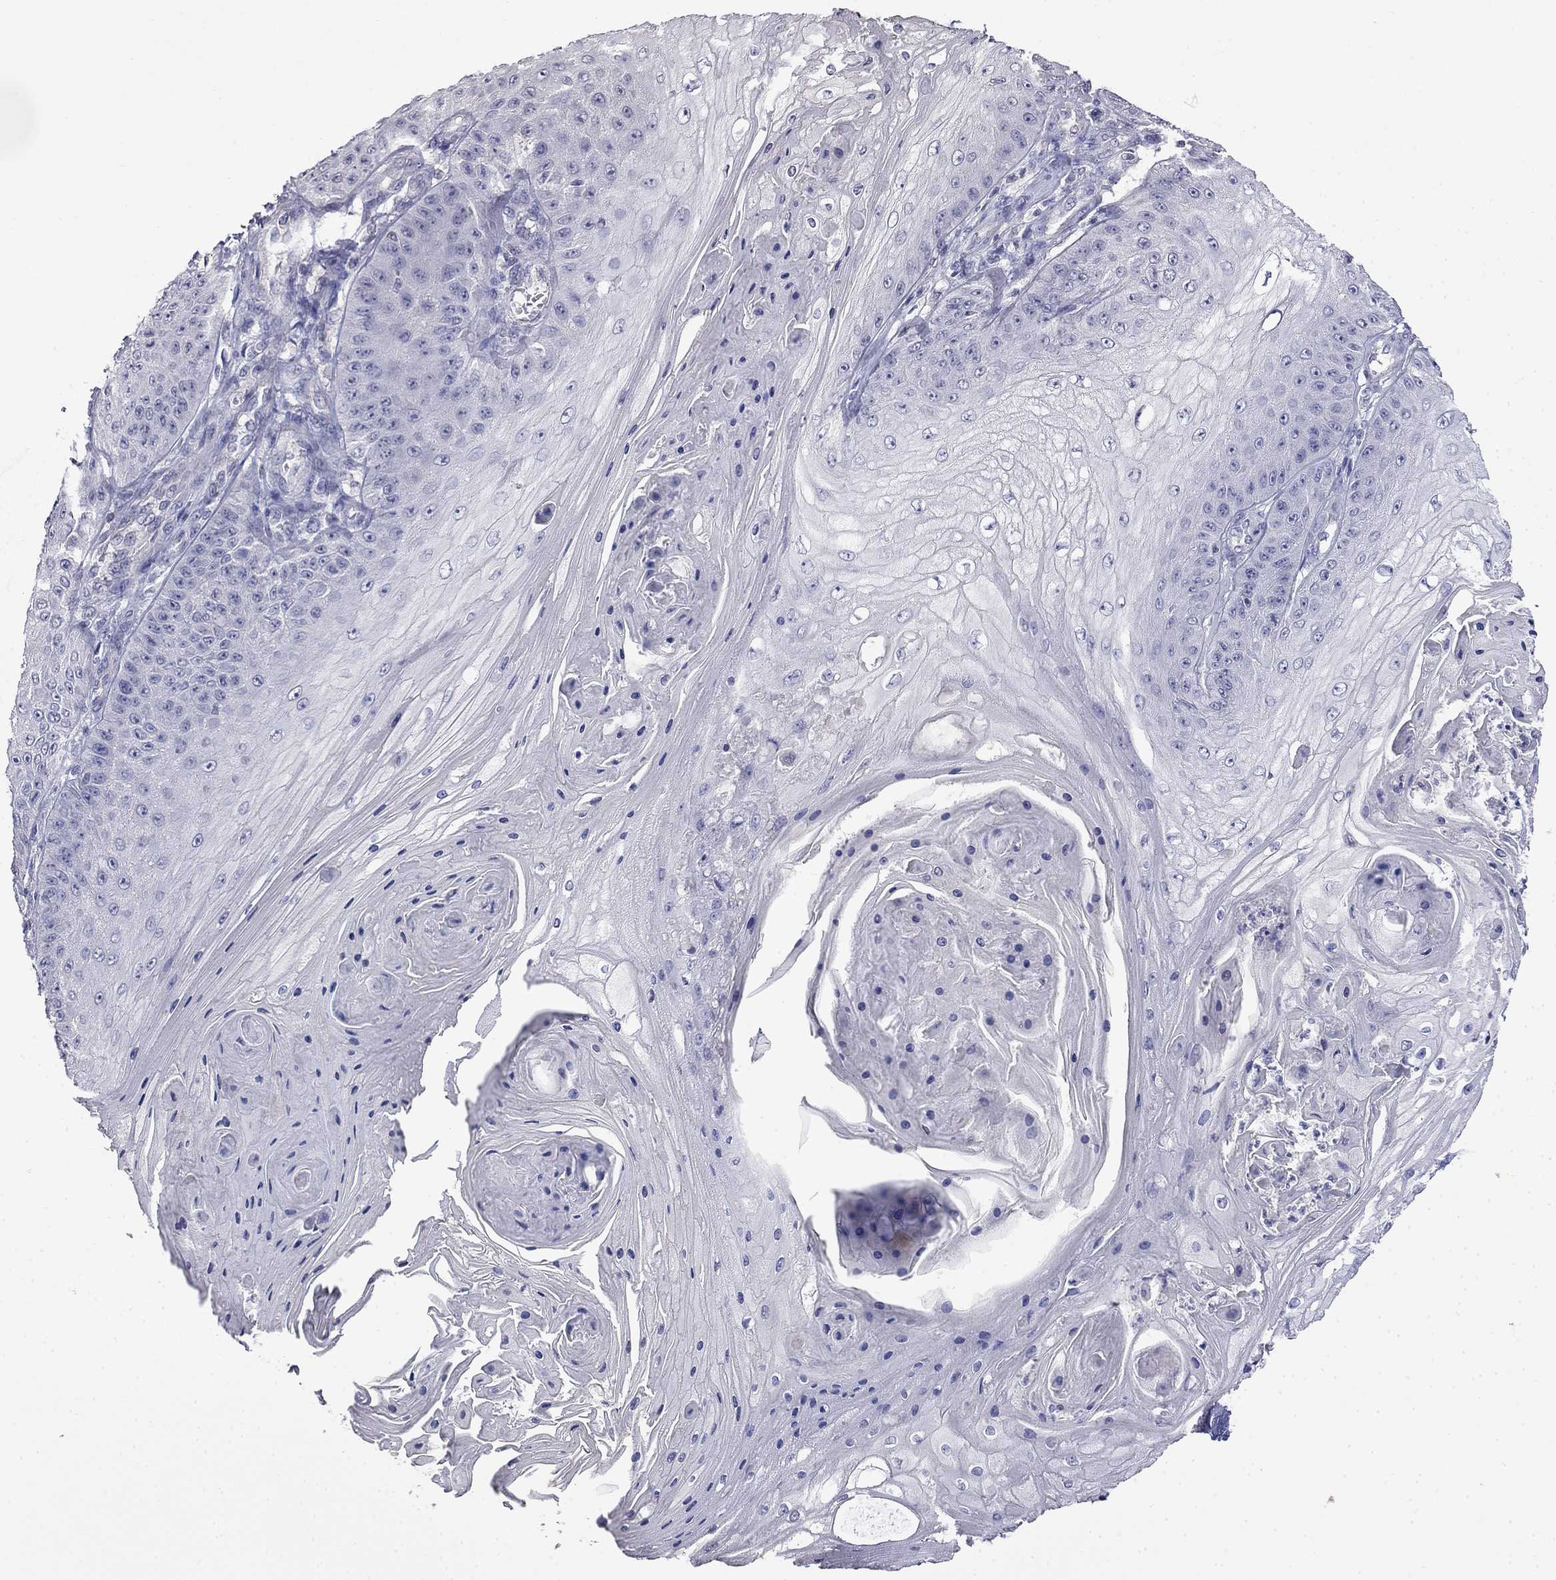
{"staining": {"intensity": "negative", "quantity": "none", "location": "none"}, "tissue": "skin cancer", "cell_type": "Tumor cells", "image_type": "cancer", "snomed": [{"axis": "morphology", "description": "Squamous cell carcinoma, NOS"}, {"axis": "topography", "description": "Skin"}], "caption": "This photomicrograph is of skin squamous cell carcinoma stained with IHC to label a protein in brown with the nuclei are counter-stained blue. There is no positivity in tumor cells. (DAB (3,3'-diaminobenzidine) IHC with hematoxylin counter stain).", "gene": "GUCA1B", "patient": {"sex": "male", "age": 70}}